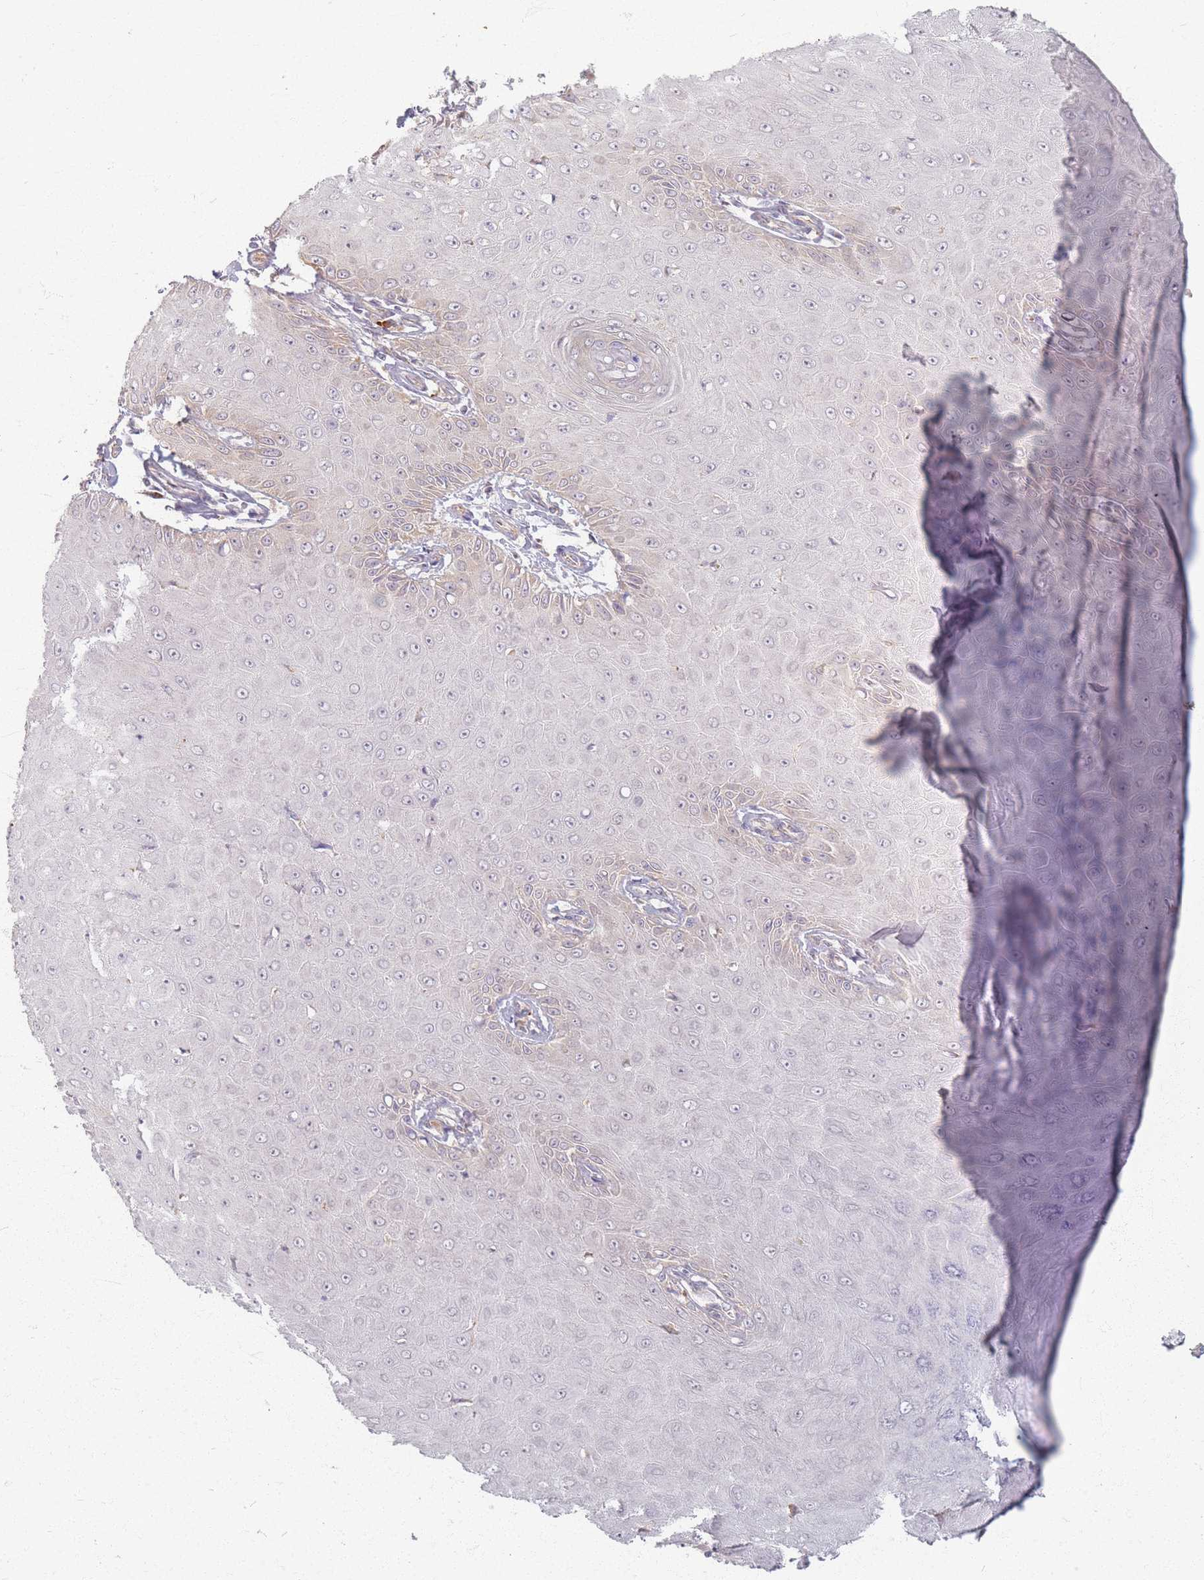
{"staining": {"intensity": "negative", "quantity": "none", "location": "none"}, "tissue": "skin cancer", "cell_type": "Tumor cells", "image_type": "cancer", "snomed": [{"axis": "morphology", "description": "Squamous cell carcinoma, NOS"}, {"axis": "topography", "description": "Skin"}], "caption": "Skin squamous cell carcinoma was stained to show a protein in brown. There is no significant positivity in tumor cells.", "gene": "SMIM14", "patient": {"sex": "male", "age": 70}}